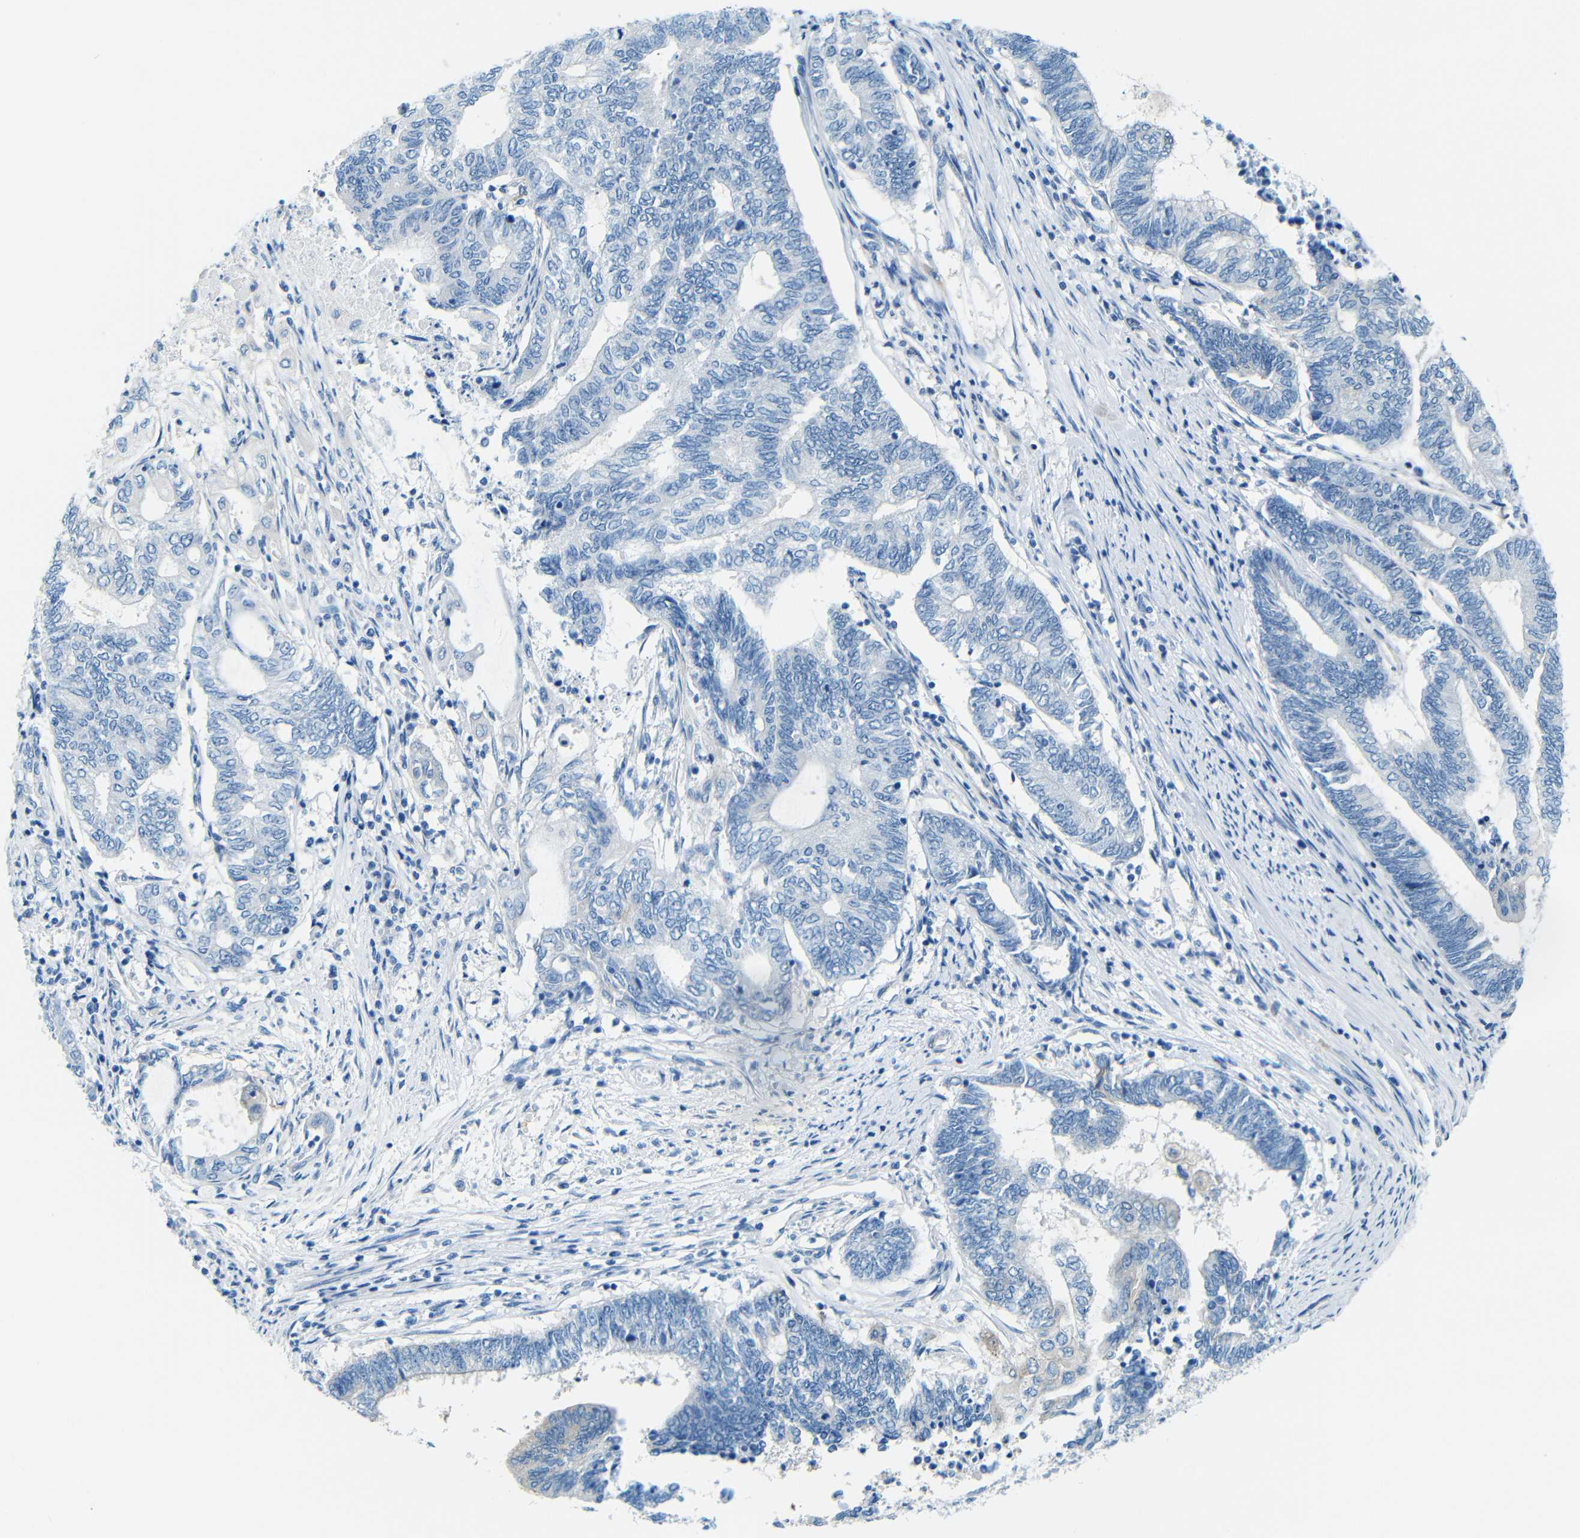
{"staining": {"intensity": "negative", "quantity": "none", "location": "none"}, "tissue": "endometrial cancer", "cell_type": "Tumor cells", "image_type": "cancer", "snomed": [{"axis": "morphology", "description": "Adenocarcinoma, NOS"}, {"axis": "topography", "description": "Uterus"}, {"axis": "topography", "description": "Endometrium"}], "caption": "Immunohistochemical staining of endometrial adenocarcinoma reveals no significant expression in tumor cells.", "gene": "MAP2", "patient": {"sex": "female", "age": 70}}